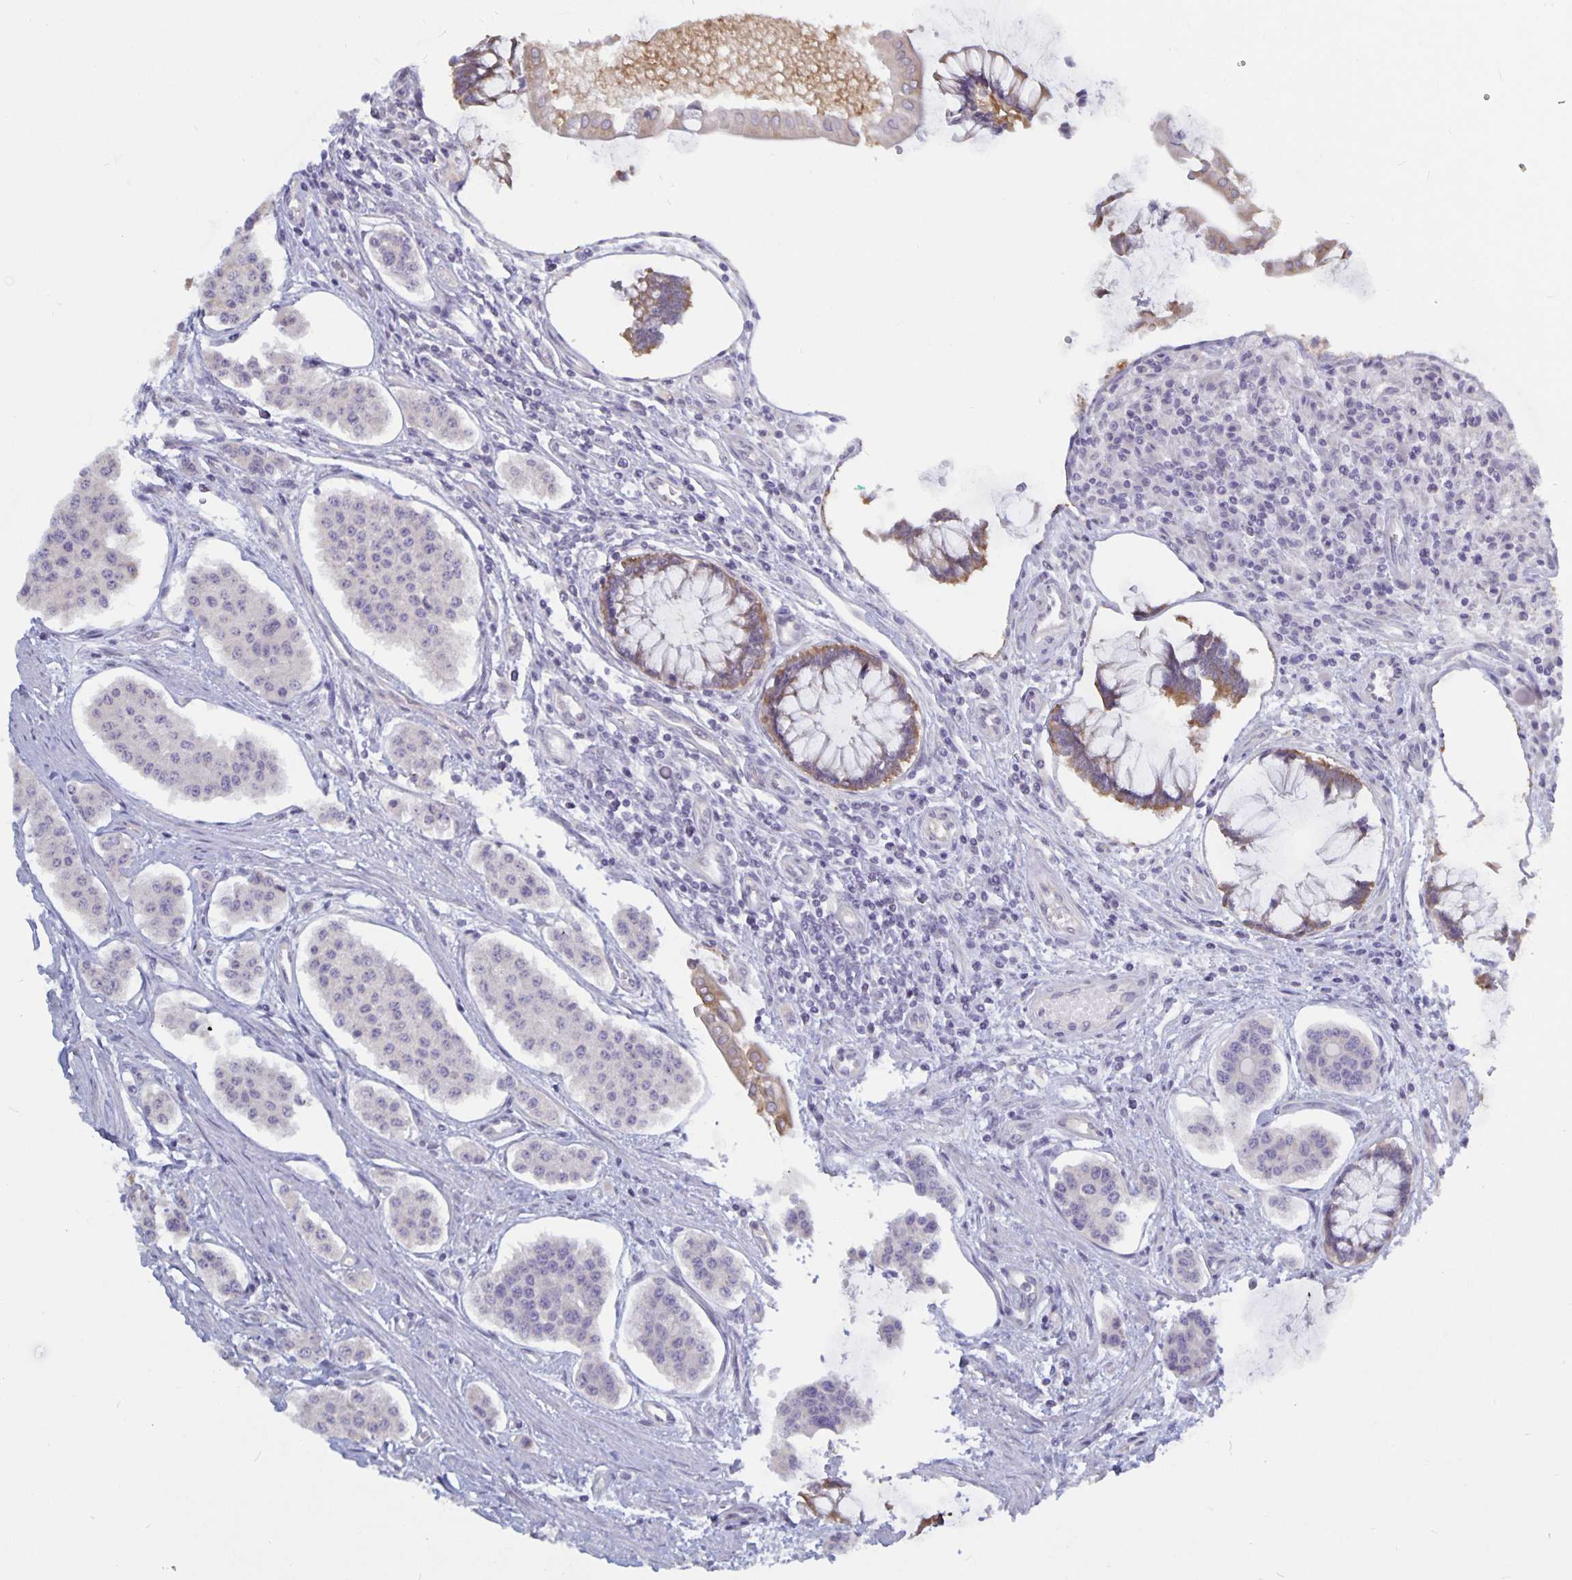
{"staining": {"intensity": "negative", "quantity": "none", "location": "none"}, "tissue": "carcinoid", "cell_type": "Tumor cells", "image_type": "cancer", "snomed": [{"axis": "morphology", "description": "Carcinoid, malignant, NOS"}, {"axis": "topography", "description": "Small intestine"}], "caption": "Image shows no protein expression in tumor cells of malignant carcinoid tissue.", "gene": "PLCB3", "patient": {"sex": "female", "age": 65}}